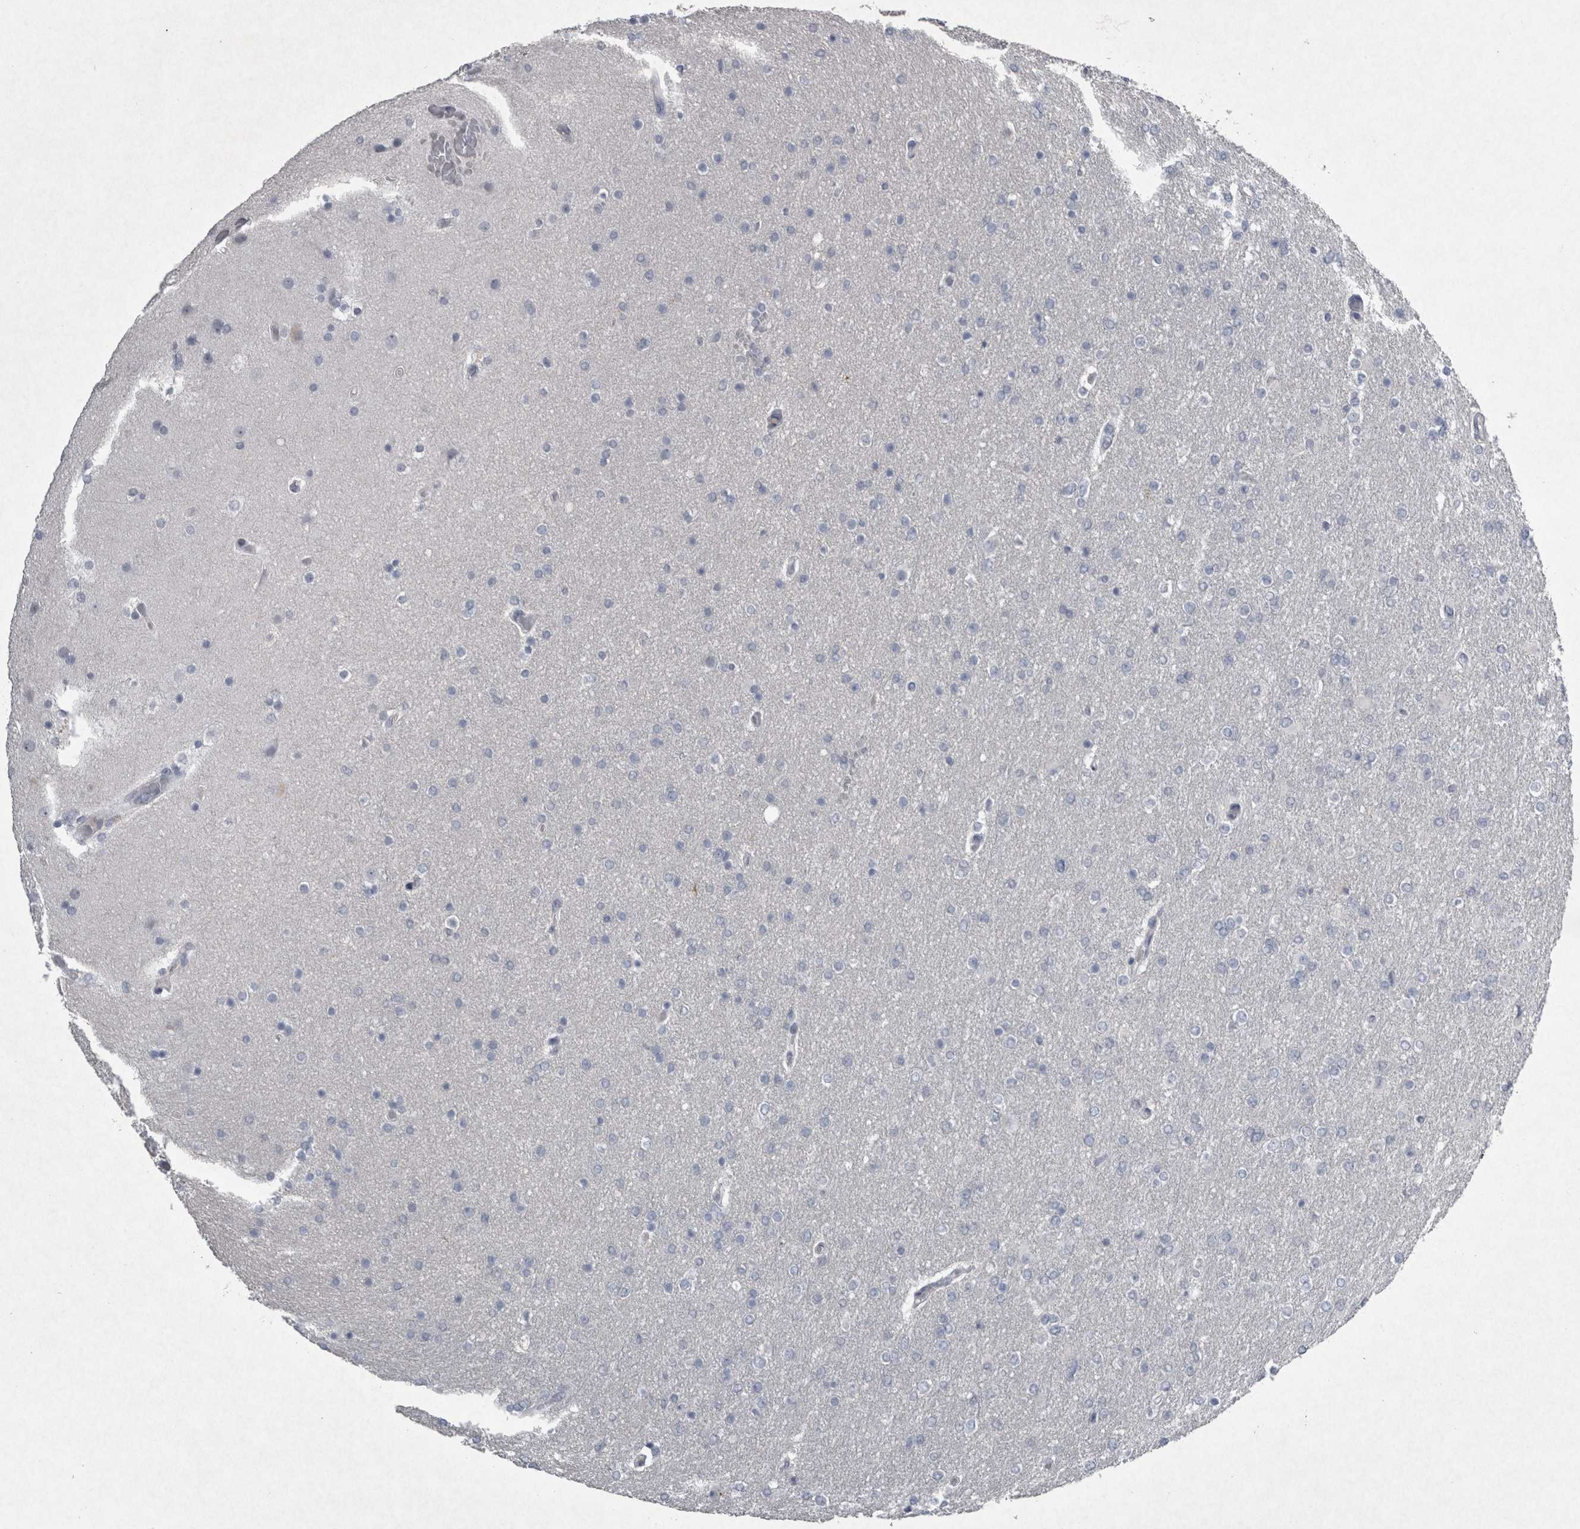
{"staining": {"intensity": "negative", "quantity": "none", "location": "none"}, "tissue": "glioma", "cell_type": "Tumor cells", "image_type": "cancer", "snomed": [{"axis": "morphology", "description": "Glioma, malignant, High grade"}, {"axis": "topography", "description": "Cerebral cortex"}], "caption": "This is an IHC image of human malignant glioma (high-grade). There is no staining in tumor cells.", "gene": "PDX1", "patient": {"sex": "female", "age": 36}}